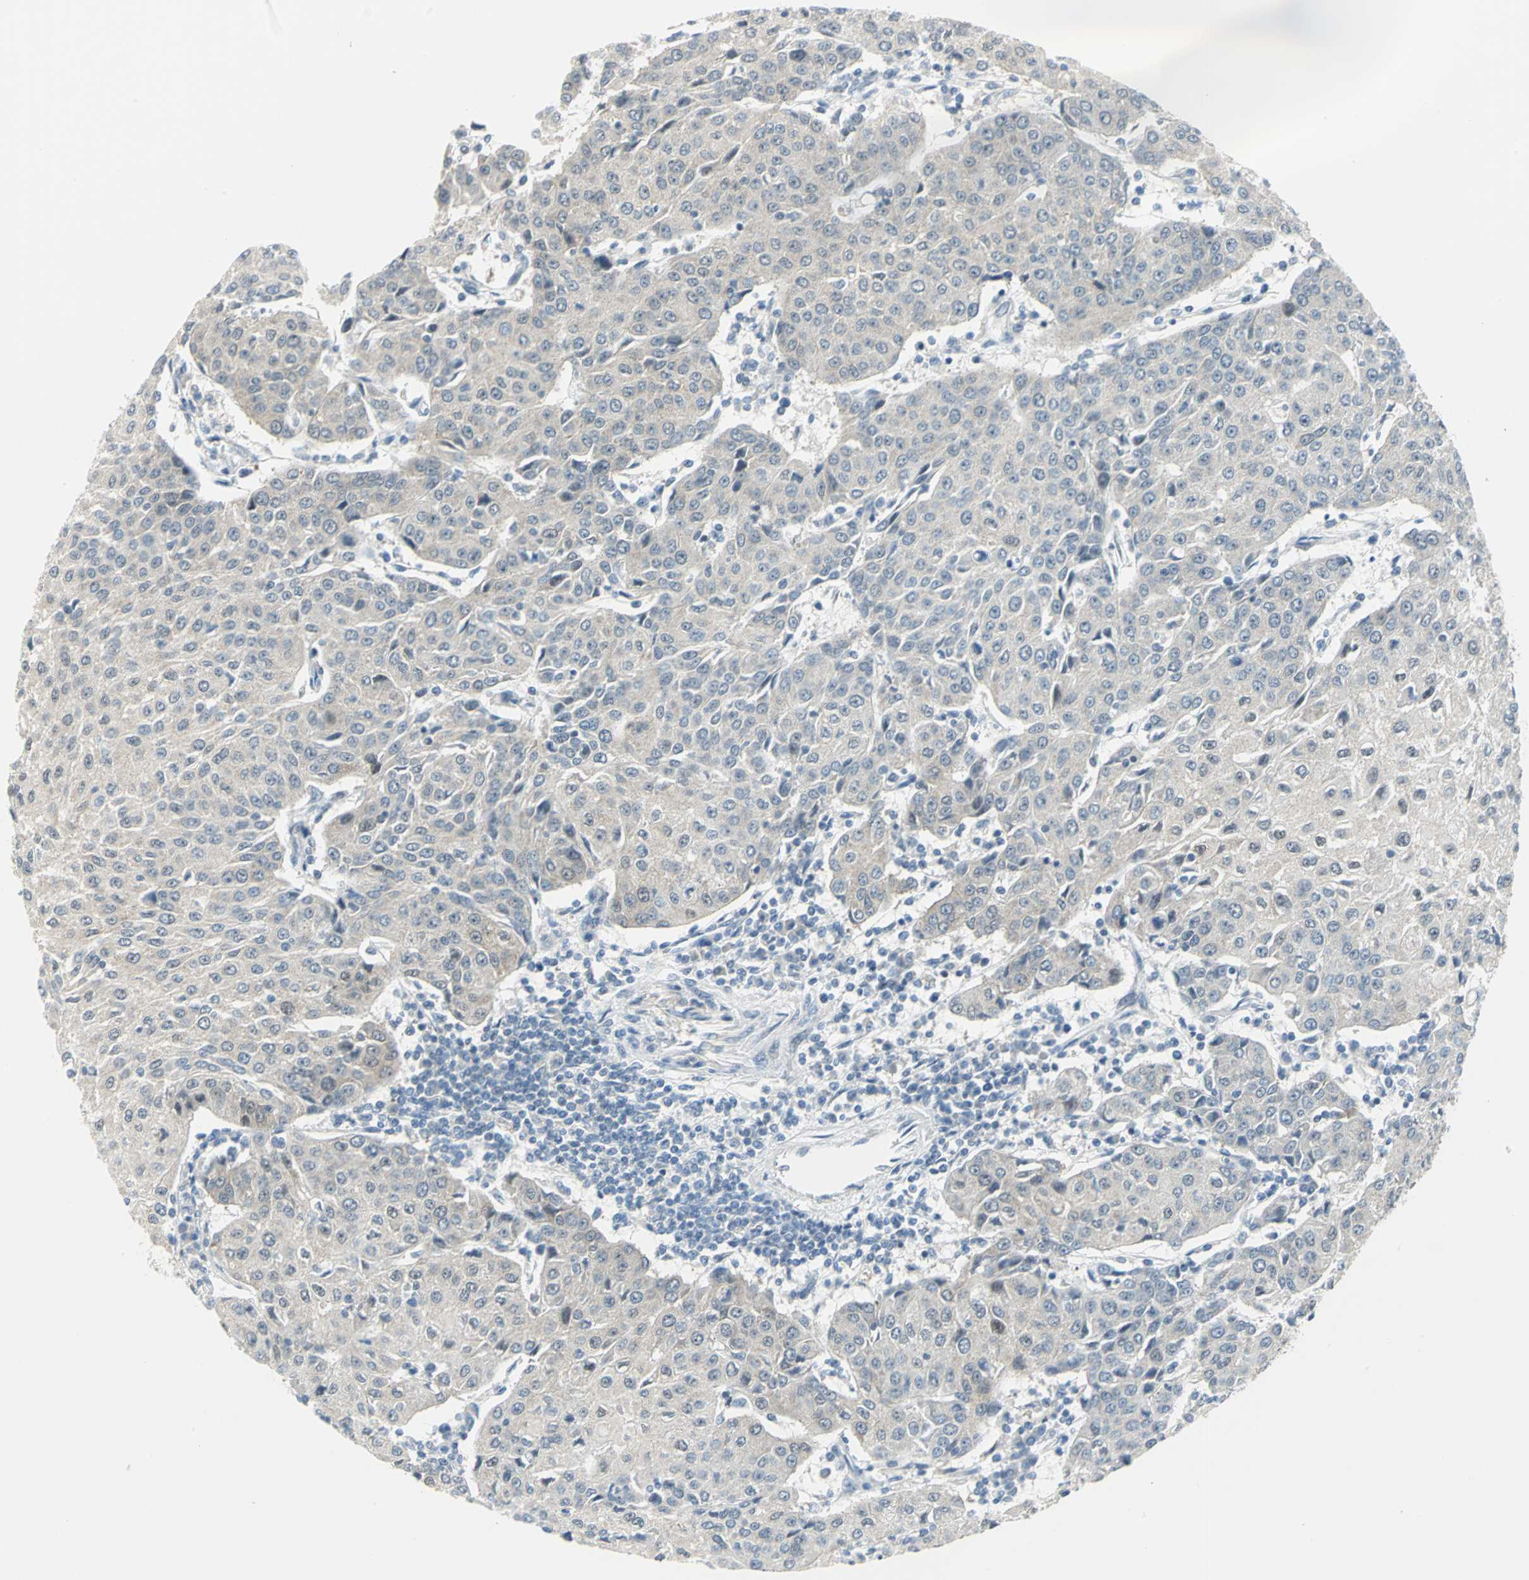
{"staining": {"intensity": "negative", "quantity": "none", "location": "none"}, "tissue": "urothelial cancer", "cell_type": "Tumor cells", "image_type": "cancer", "snomed": [{"axis": "morphology", "description": "Urothelial carcinoma, High grade"}, {"axis": "topography", "description": "Urinary bladder"}], "caption": "A micrograph of urothelial cancer stained for a protein exhibits no brown staining in tumor cells.", "gene": "PIN1", "patient": {"sex": "female", "age": 85}}